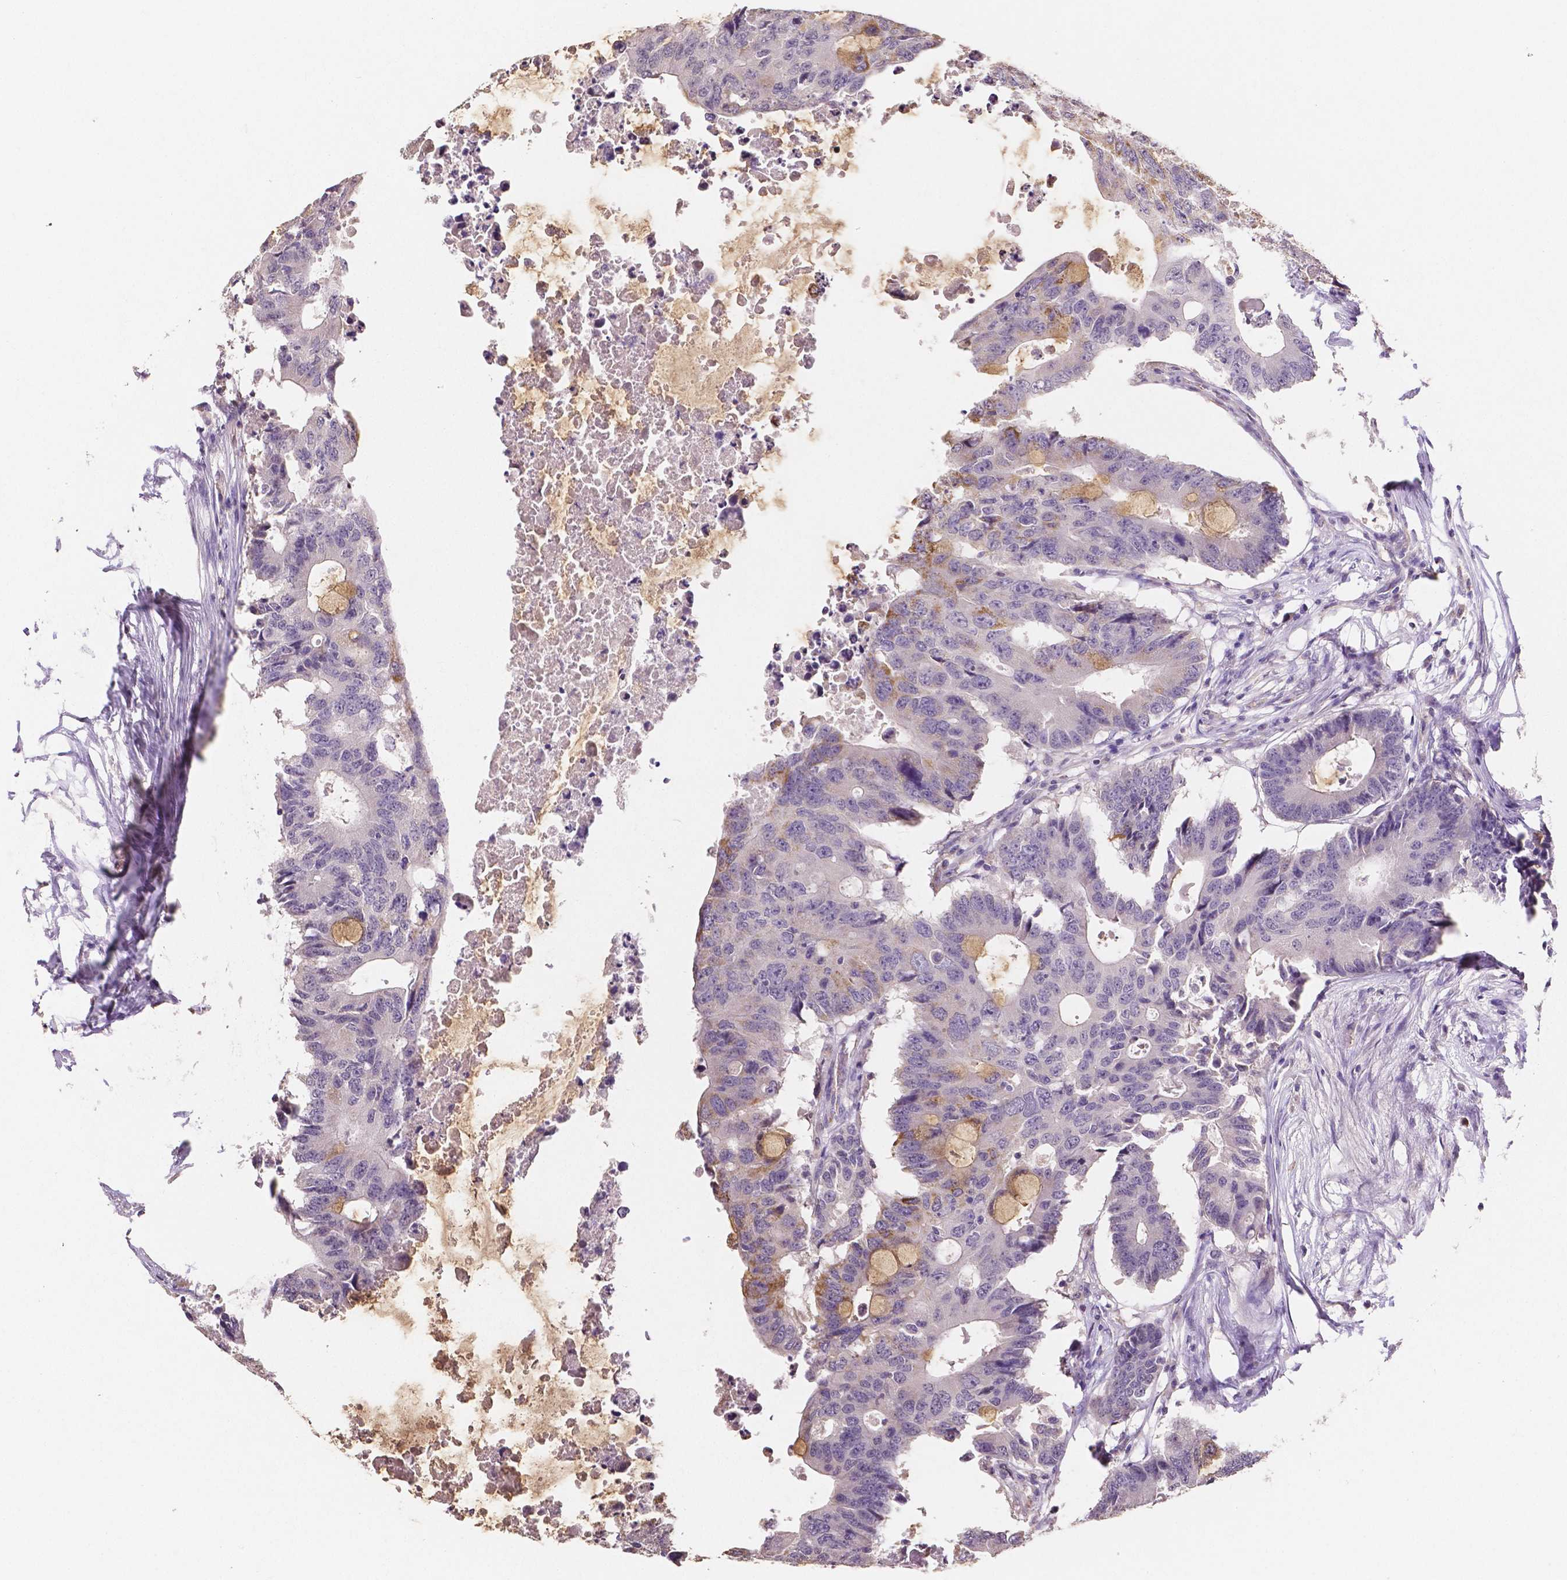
{"staining": {"intensity": "weak", "quantity": "<25%", "location": "cytoplasmic/membranous"}, "tissue": "colorectal cancer", "cell_type": "Tumor cells", "image_type": "cancer", "snomed": [{"axis": "morphology", "description": "Adenocarcinoma, NOS"}, {"axis": "topography", "description": "Colon"}], "caption": "Photomicrograph shows no significant protein expression in tumor cells of colorectal adenocarcinoma.", "gene": "ELAVL2", "patient": {"sex": "male", "age": 71}}